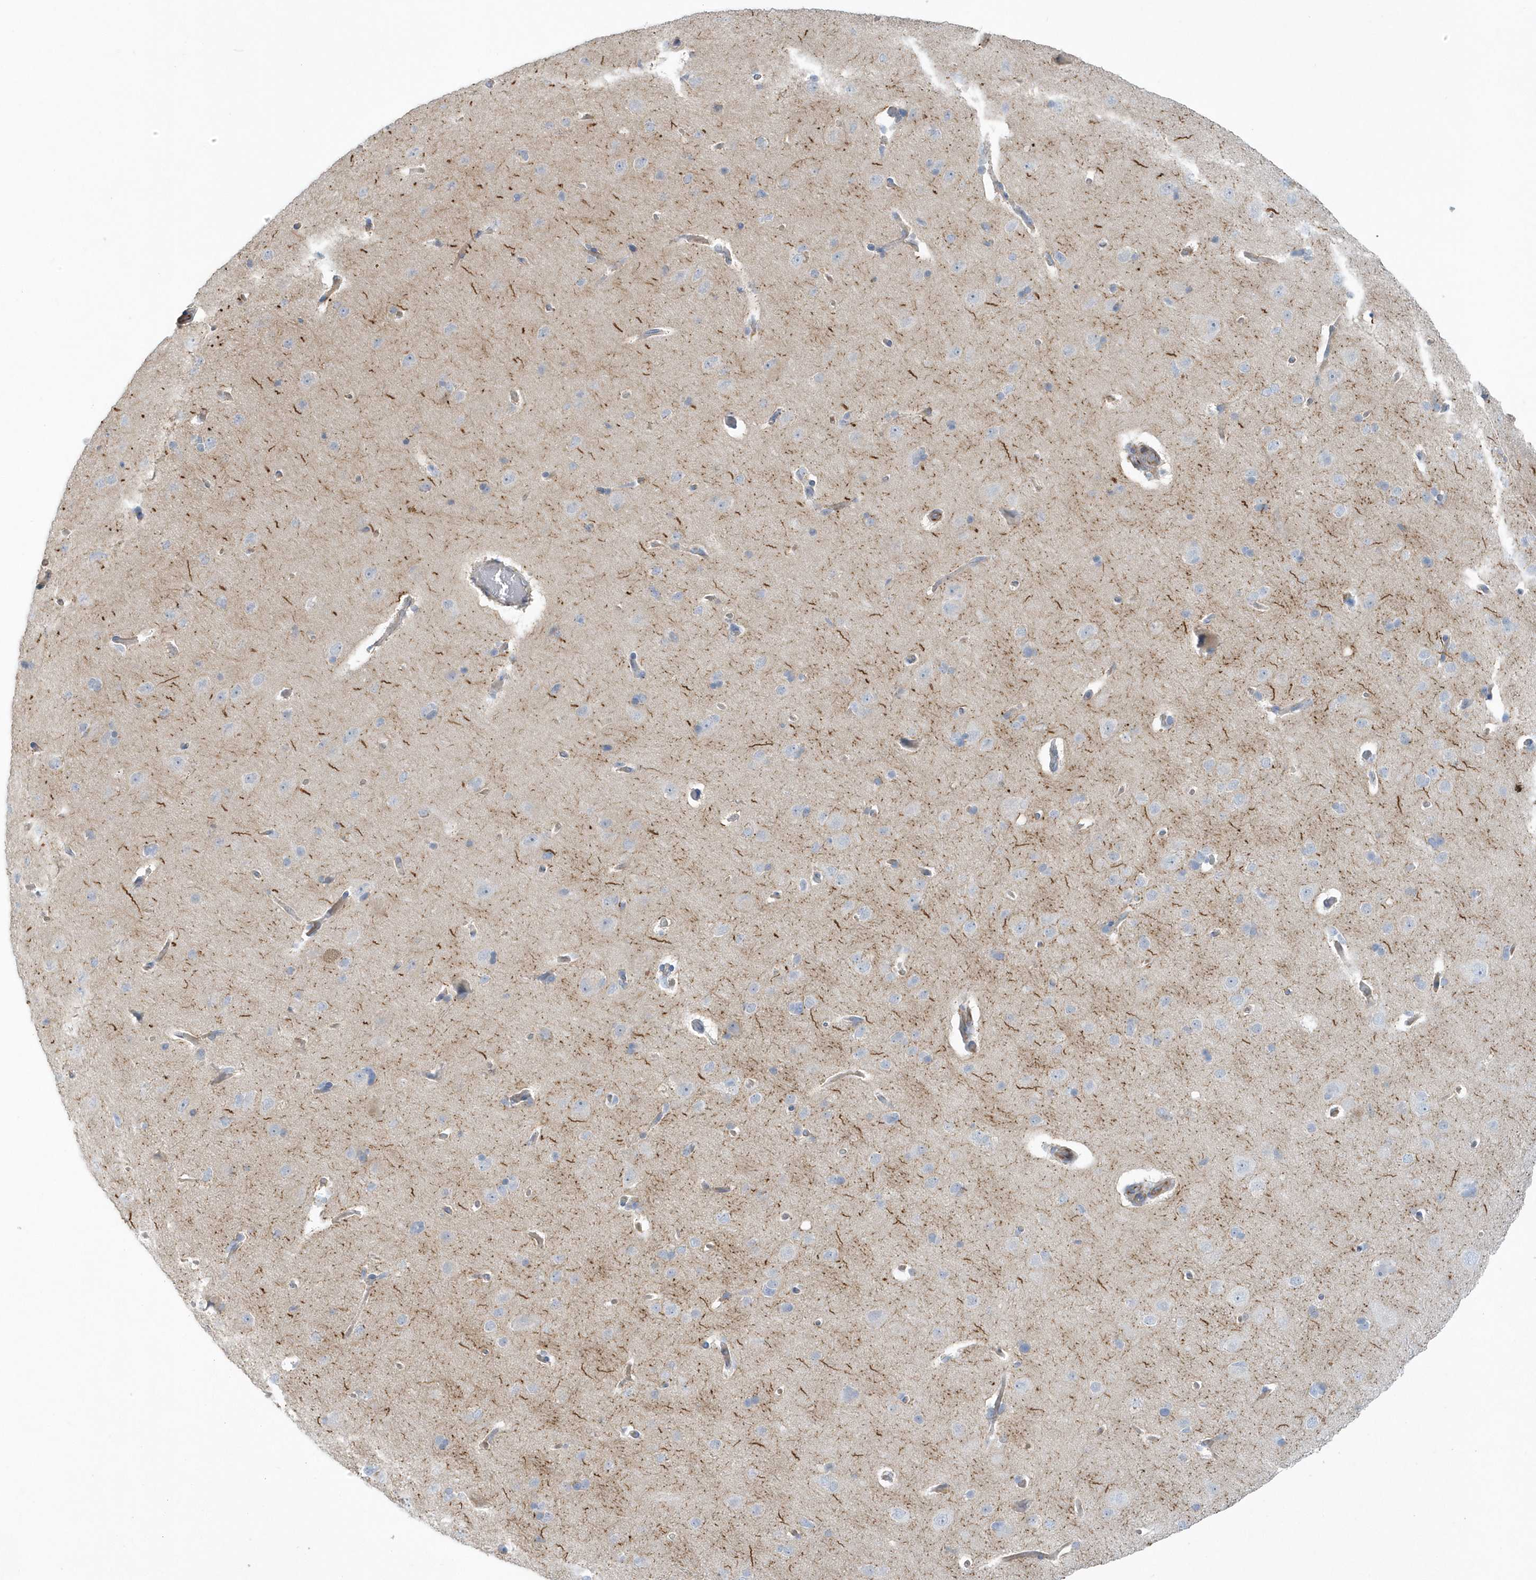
{"staining": {"intensity": "weak", "quantity": "25%-75%", "location": "cytoplasmic/membranous"}, "tissue": "cerebral cortex", "cell_type": "Endothelial cells", "image_type": "normal", "snomed": [{"axis": "morphology", "description": "Normal tissue, NOS"}, {"axis": "topography", "description": "Cerebral cortex"}], "caption": "Immunohistochemical staining of normal cerebral cortex displays low levels of weak cytoplasmic/membranous expression in approximately 25%-75% of endothelial cells.", "gene": "RAB17", "patient": {"sex": "male", "age": 62}}